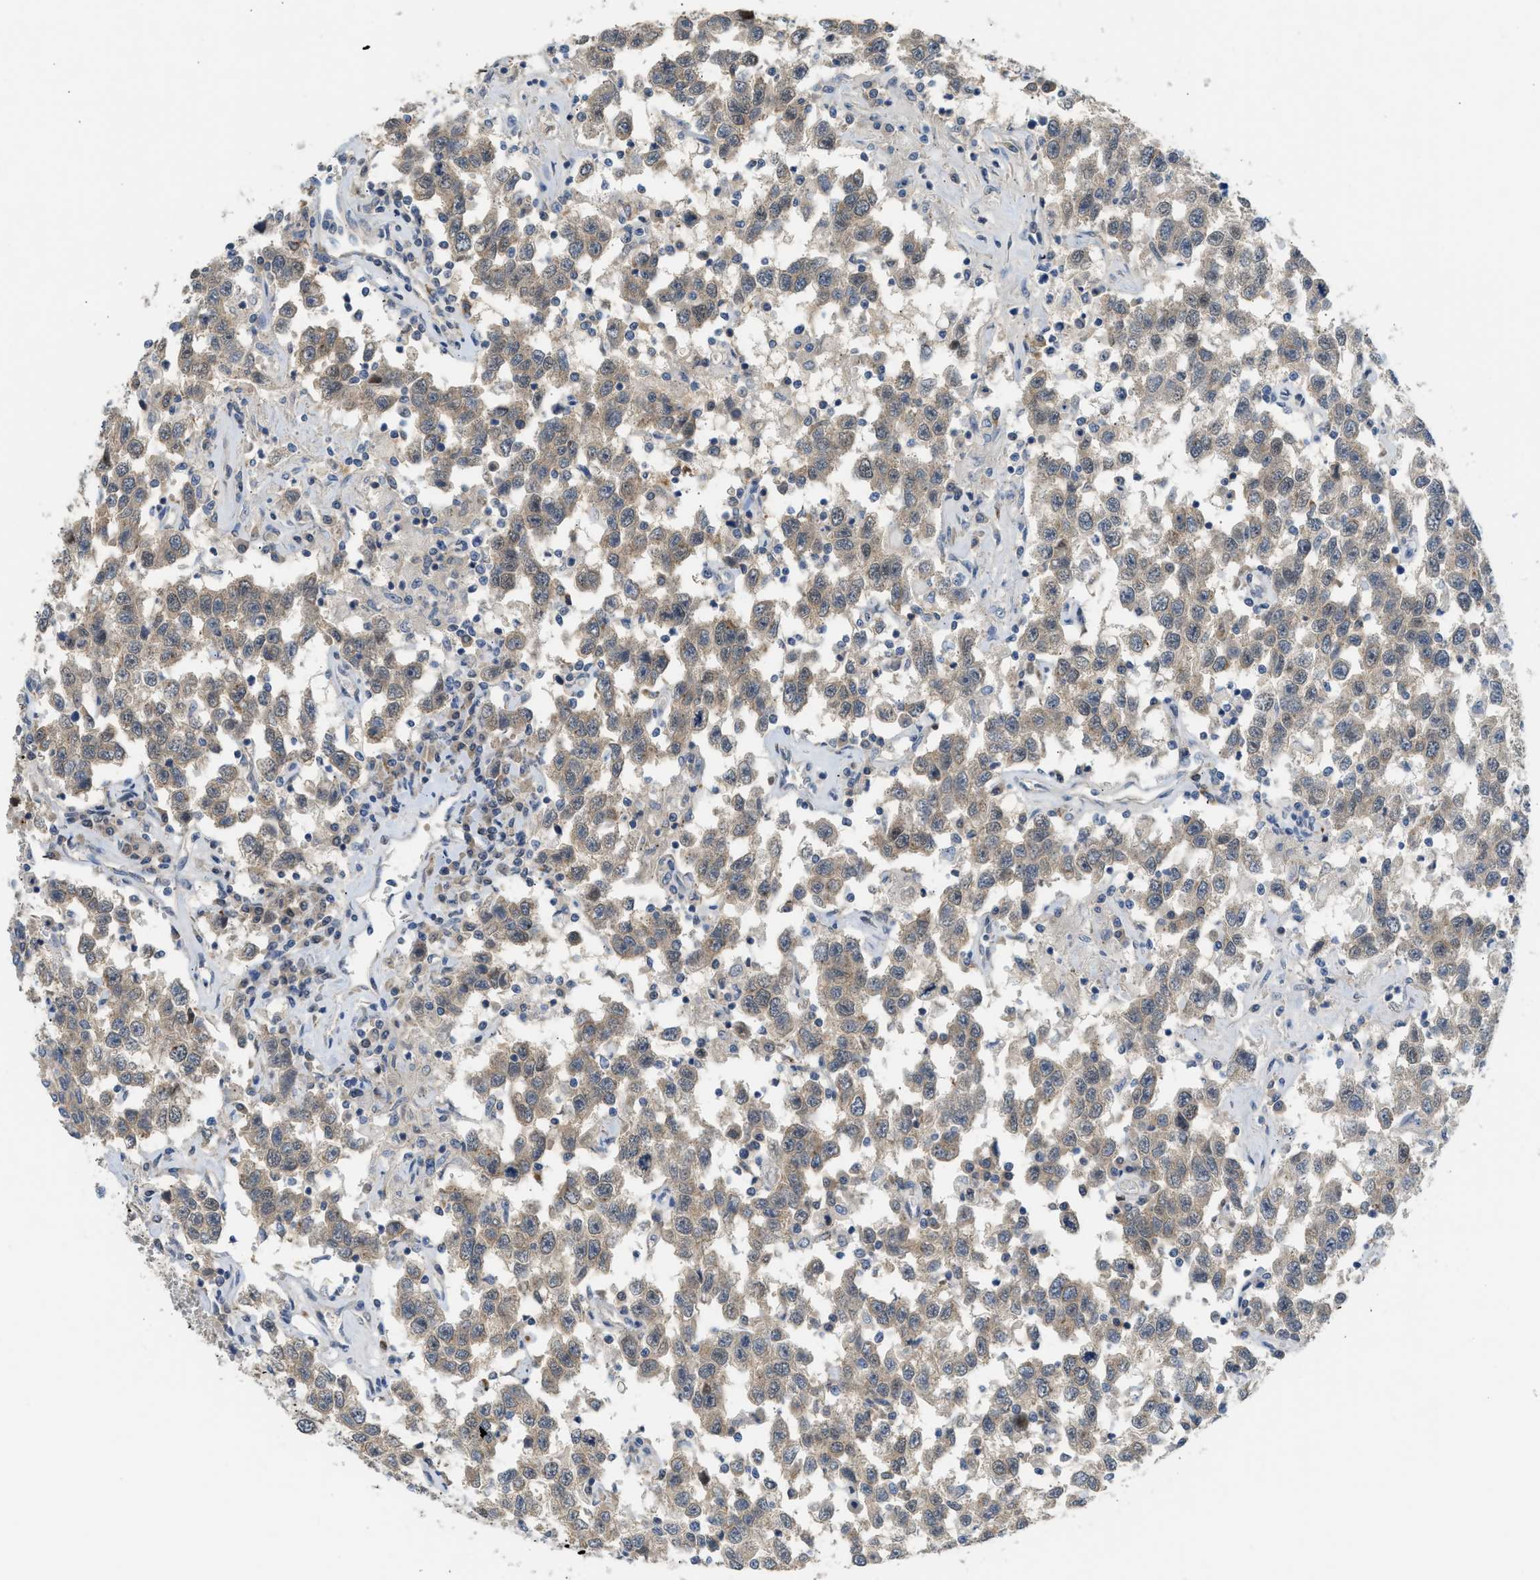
{"staining": {"intensity": "weak", "quantity": ">75%", "location": "cytoplasmic/membranous"}, "tissue": "testis cancer", "cell_type": "Tumor cells", "image_type": "cancer", "snomed": [{"axis": "morphology", "description": "Seminoma, NOS"}, {"axis": "topography", "description": "Testis"}], "caption": "An image of testis seminoma stained for a protein displays weak cytoplasmic/membranous brown staining in tumor cells.", "gene": "RHBDF2", "patient": {"sex": "male", "age": 41}}